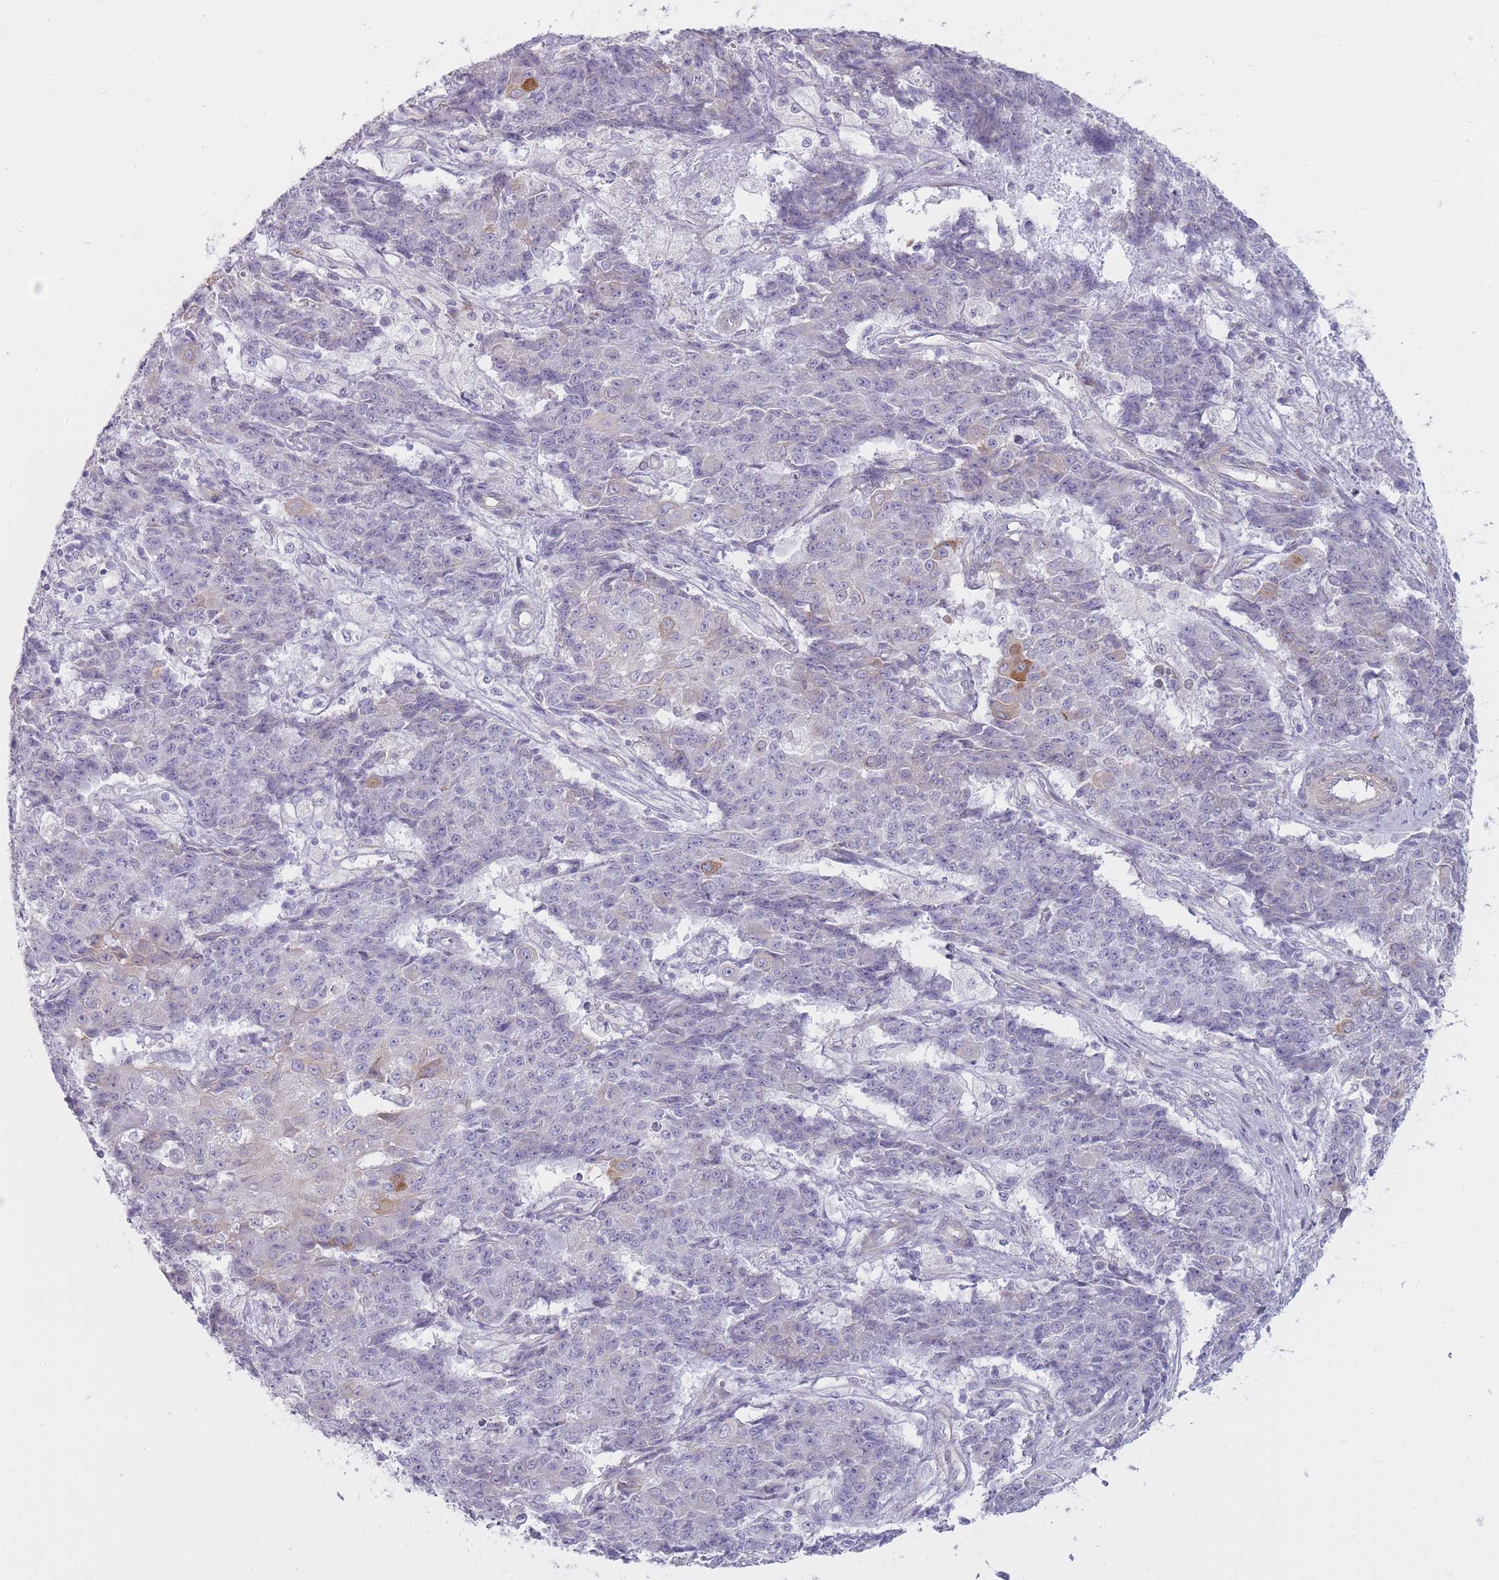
{"staining": {"intensity": "negative", "quantity": "none", "location": "none"}, "tissue": "ovarian cancer", "cell_type": "Tumor cells", "image_type": "cancer", "snomed": [{"axis": "morphology", "description": "Carcinoma, endometroid"}, {"axis": "topography", "description": "Ovary"}], "caption": "High magnification brightfield microscopy of ovarian cancer stained with DAB (3,3'-diaminobenzidine) (brown) and counterstained with hematoxylin (blue): tumor cells show no significant positivity.", "gene": "PGRMC2", "patient": {"sex": "female", "age": 42}}